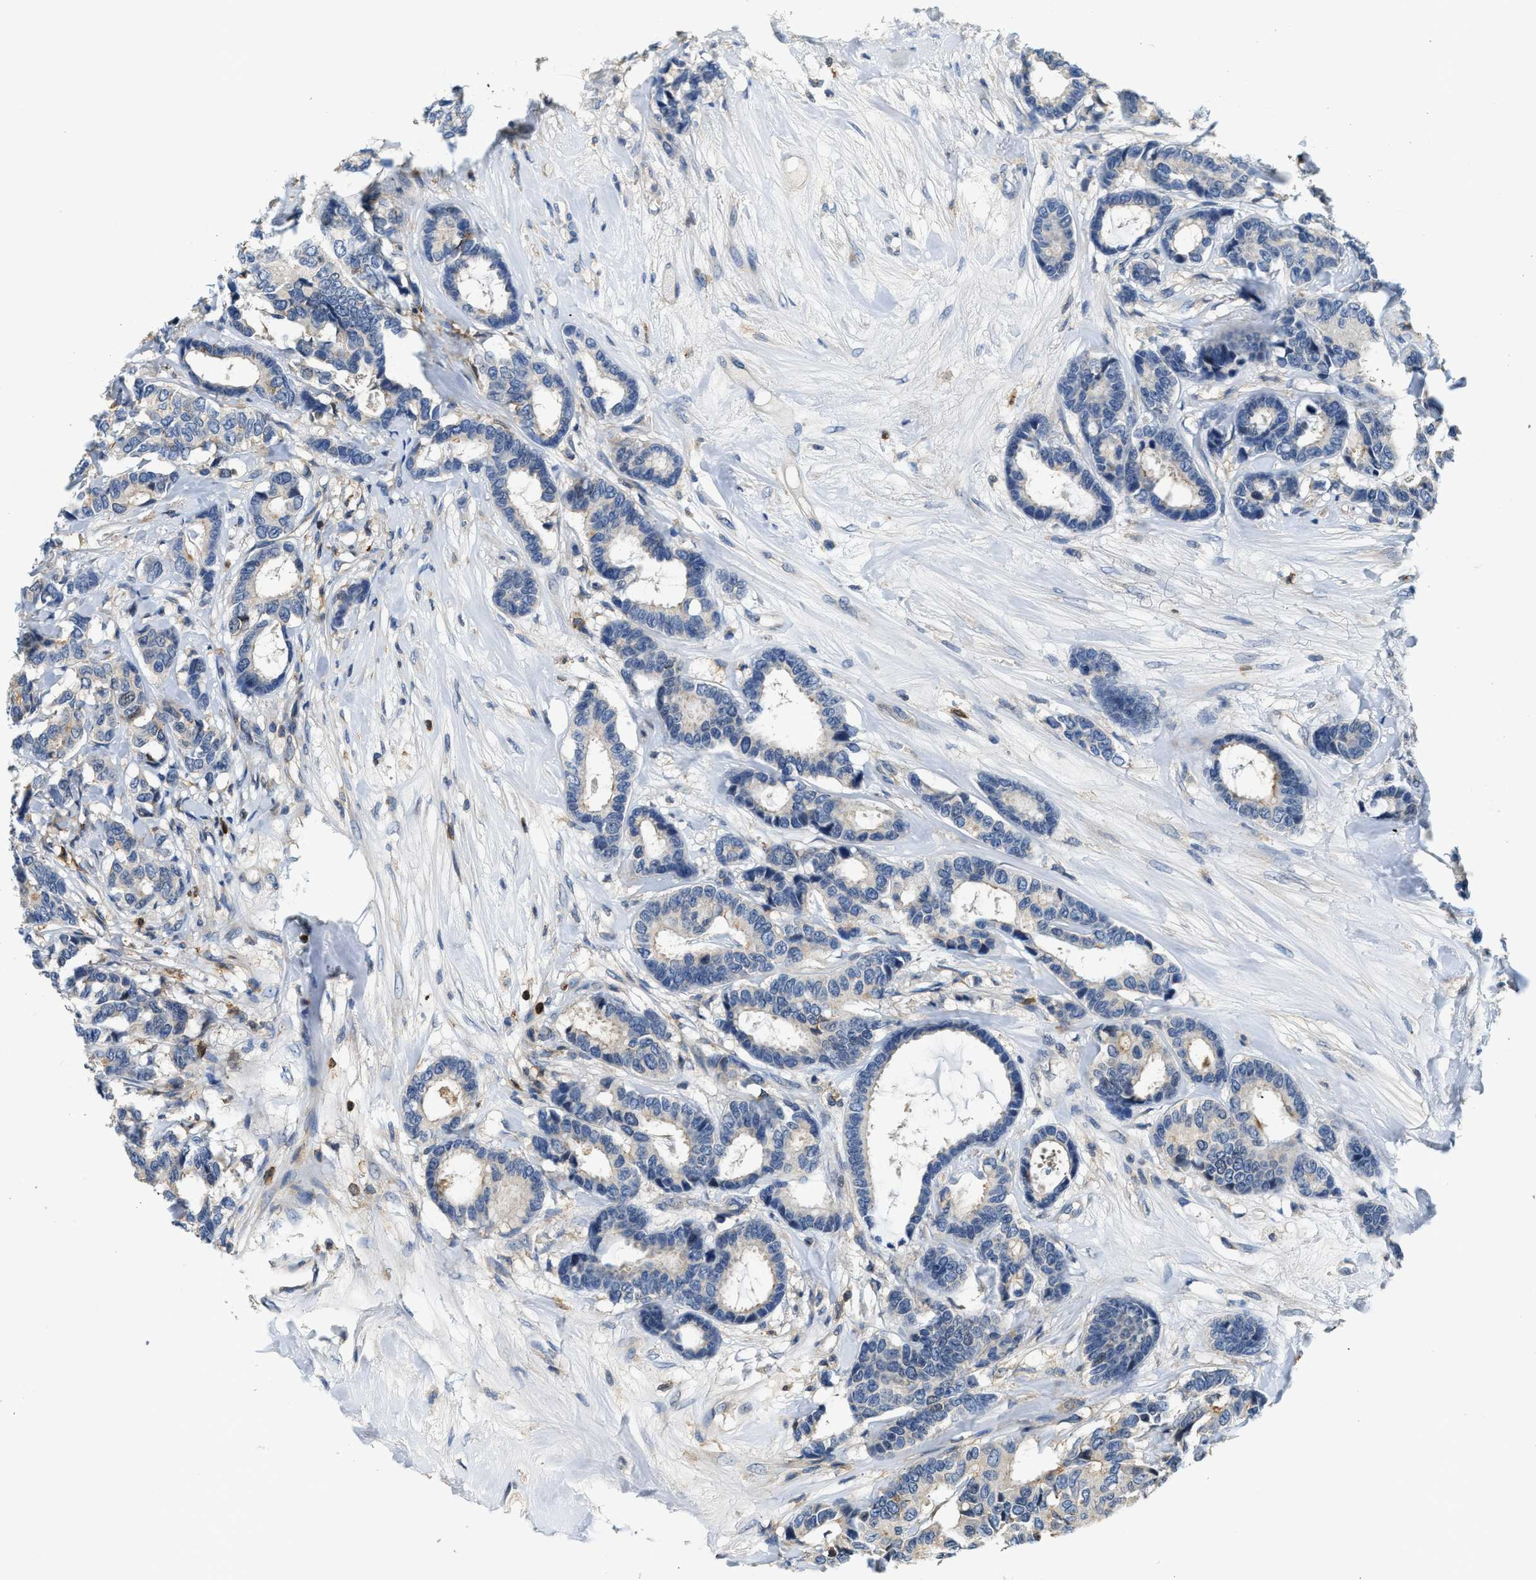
{"staining": {"intensity": "negative", "quantity": "none", "location": "none"}, "tissue": "breast cancer", "cell_type": "Tumor cells", "image_type": "cancer", "snomed": [{"axis": "morphology", "description": "Duct carcinoma"}, {"axis": "topography", "description": "Breast"}], "caption": "Breast cancer (intraductal carcinoma) stained for a protein using immunohistochemistry demonstrates no expression tumor cells.", "gene": "MYO1G", "patient": {"sex": "female", "age": 87}}